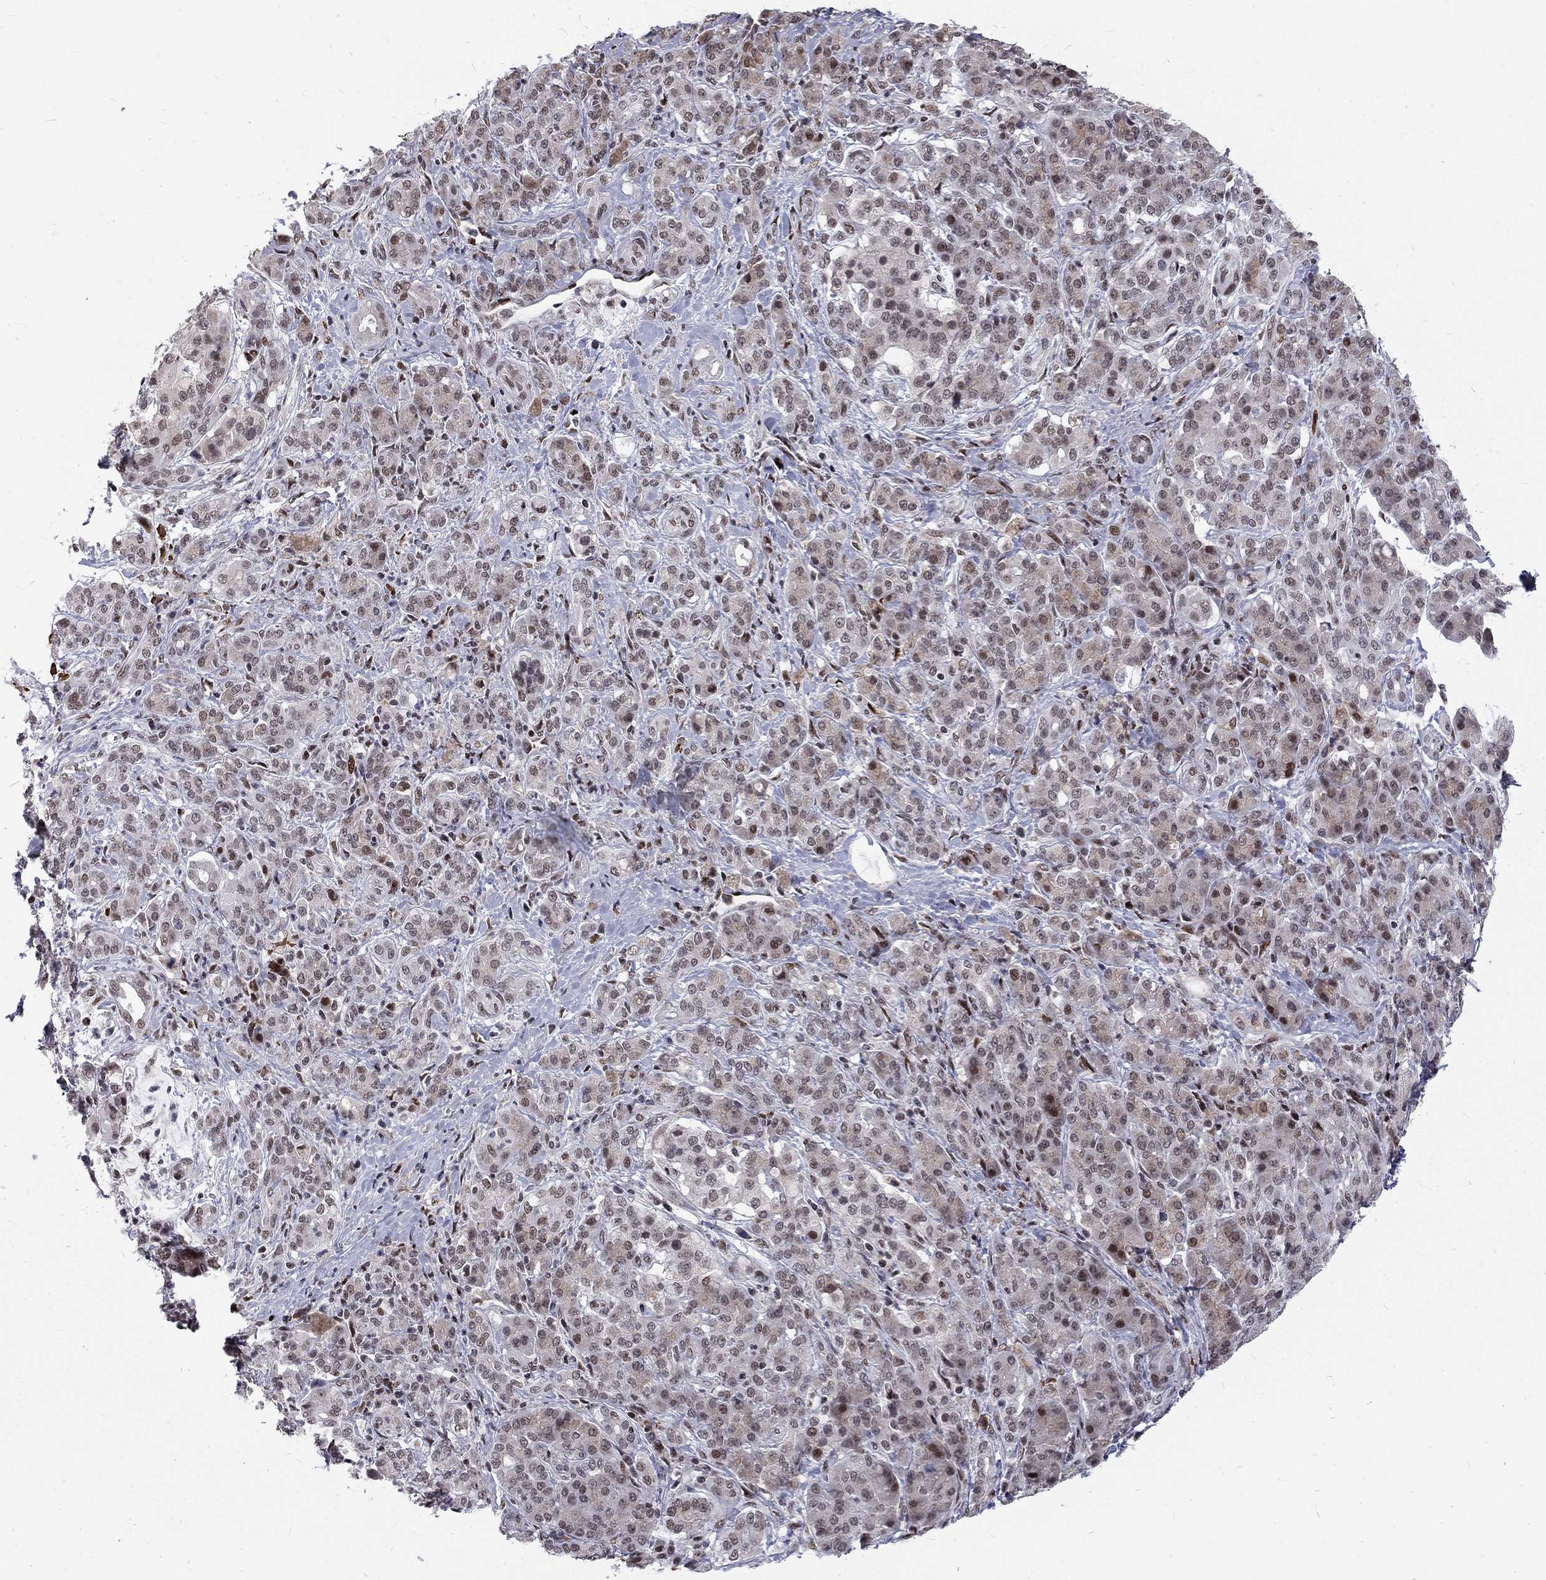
{"staining": {"intensity": "moderate", "quantity": "<25%", "location": "nuclear"}, "tissue": "pancreatic cancer", "cell_type": "Tumor cells", "image_type": "cancer", "snomed": [{"axis": "morphology", "description": "Normal tissue, NOS"}, {"axis": "morphology", "description": "Inflammation, NOS"}, {"axis": "morphology", "description": "Adenocarcinoma, NOS"}, {"axis": "topography", "description": "Pancreas"}], "caption": "A high-resolution photomicrograph shows IHC staining of pancreatic adenocarcinoma, which shows moderate nuclear staining in about <25% of tumor cells.", "gene": "TCEAL1", "patient": {"sex": "male", "age": 57}}